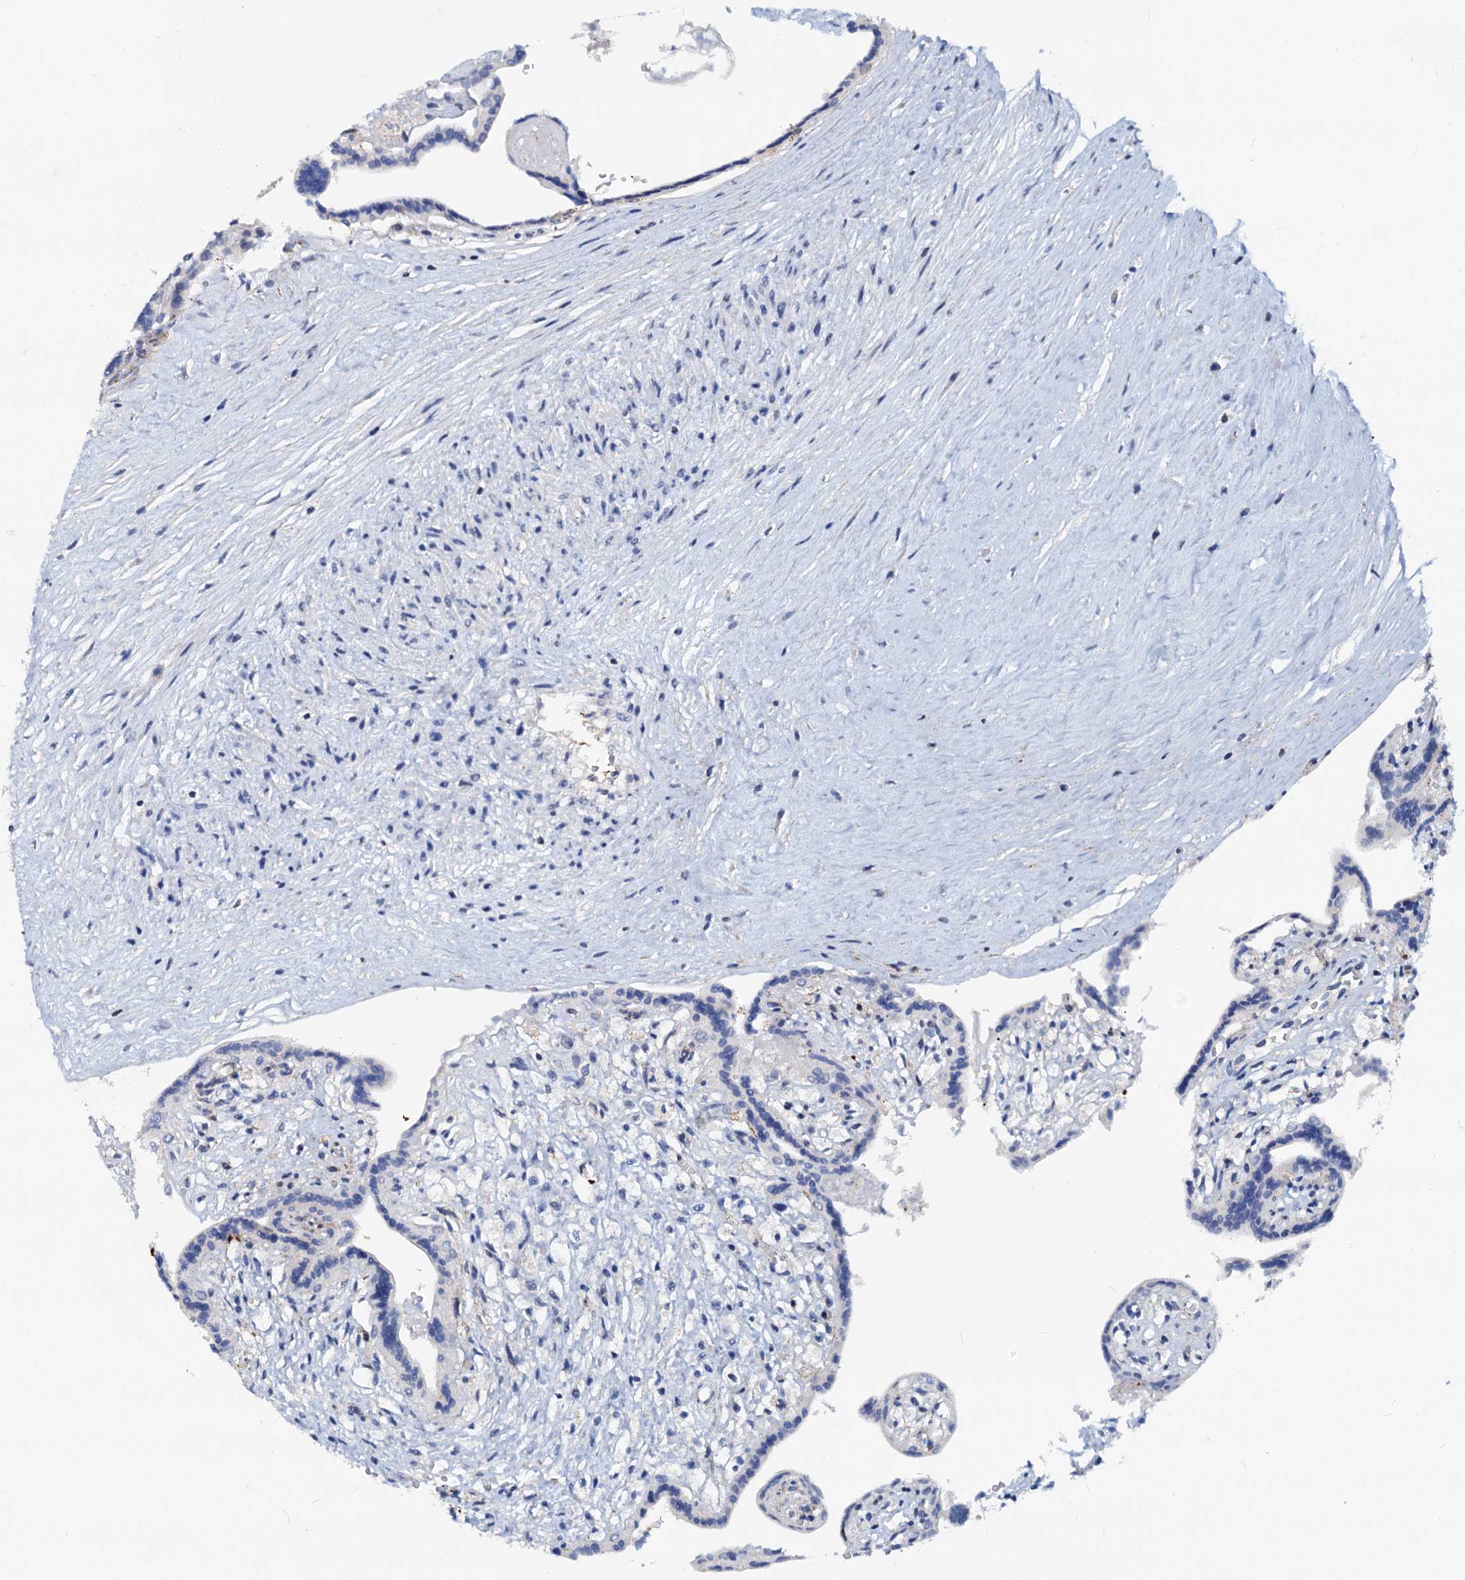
{"staining": {"intensity": "weak", "quantity": "<25%", "location": "nuclear"}, "tissue": "placenta", "cell_type": "Trophoblastic cells", "image_type": "normal", "snomed": [{"axis": "morphology", "description": "Normal tissue, NOS"}, {"axis": "topography", "description": "Placenta"}], "caption": "High power microscopy image of an immunohistochemistry (IHC) photomicrograph of unremarkable placenta, revealing no significant staining in trophoblastic cells. (Immunohistochemistry (ihc), brightfield microscopy, high magnification).", "gene": "PTGES3", "patient": {"sex": "female", "age": 37}}